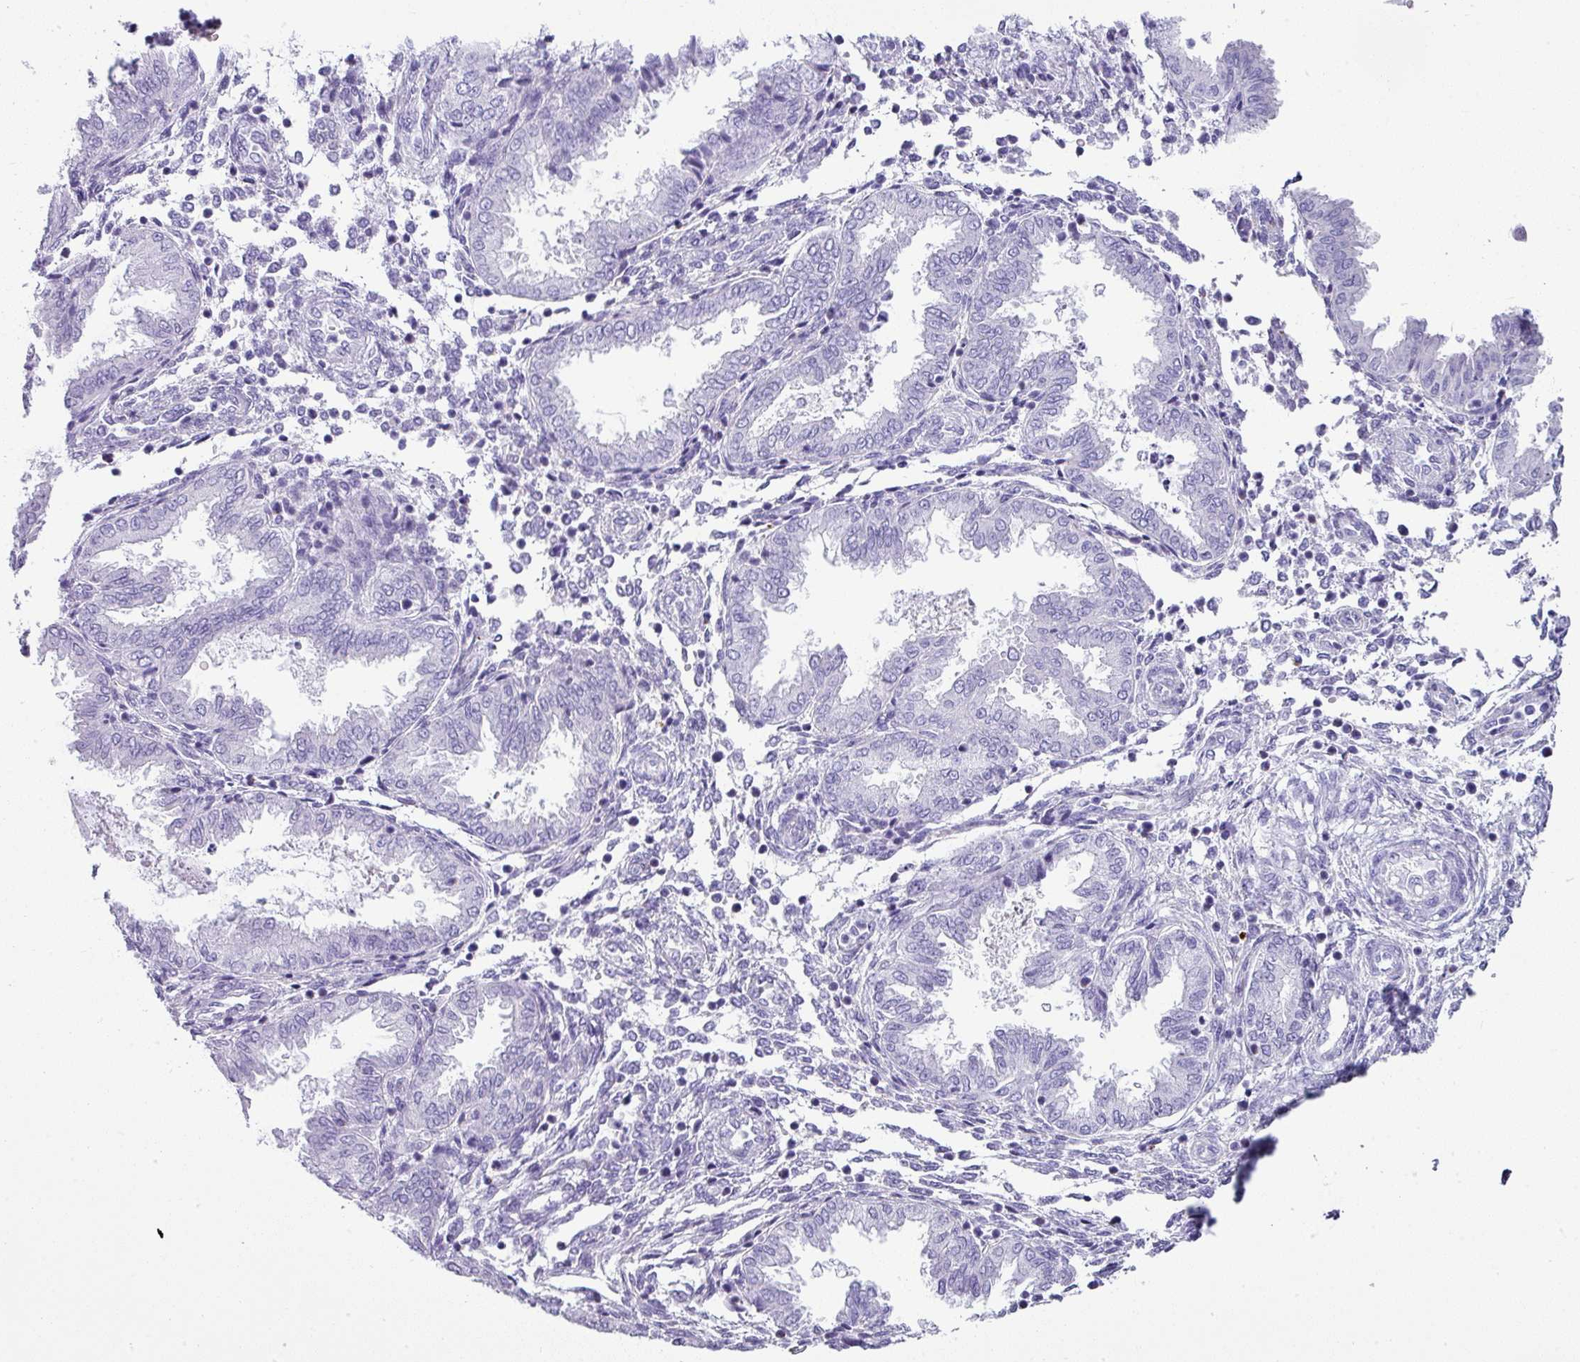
{"staining": {"intensity": "negative", "quantity": "none", "location": "none"}, "tissue": "endometrium", "cell_type": "Cells in endometrial stroma", "image_type": "normal", "snomed": [{"axis": "morphology", "description": "Normal tissue, NOS"}, {"axis": "topography", "description": "Endometrium"}], "caption": "This is a photomicrograph of immunohistochemistry staining of normal endometrium, which shows no staining in cells in endometrial stroma. (IHC, brightfield microscopy, high magnification).", "gene": "ZNF568", "patient": {"sex": "female", "age": 33}}